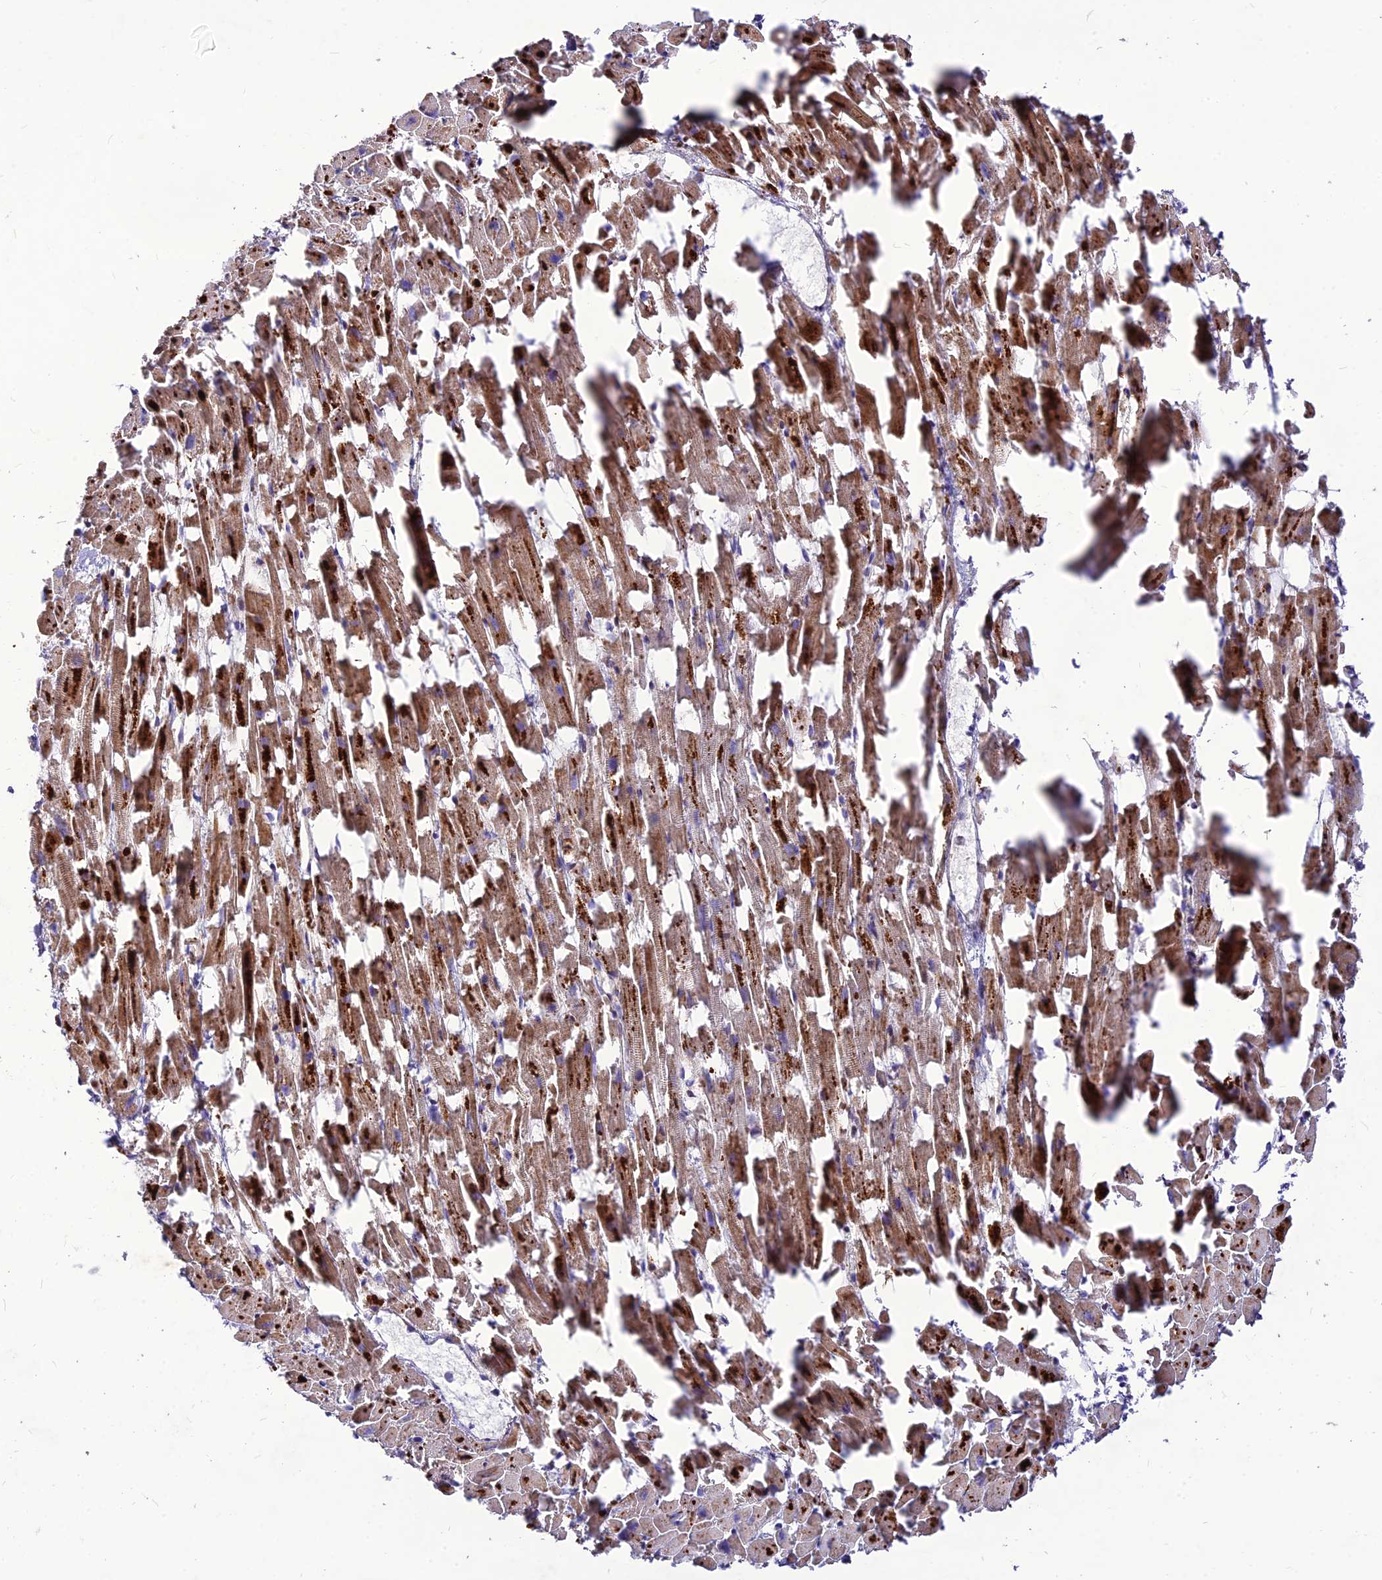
{"staining": {"intensity": "moderate", "quantity": ">75%", "location": "cytoplasmic/membranous"}, "tissue": "heart muscle", "cell_type": "Cardiomyocytes", "image_type": "normal", "snomed": [{"axis": "morphology", "description": "Normal tissue, NOS"}, {"axis": "topography", "description": "Heart"}], "caption": "Immunohistochemistry image of normal heart muscle stained for a protein (brown), which exhibits medium levels of moderate cytoplasmic/membranous staining in about >75% of cardiomyocytes.", "gene": "RIMOC1", "patient": {"sex": "female", "age": 64}}